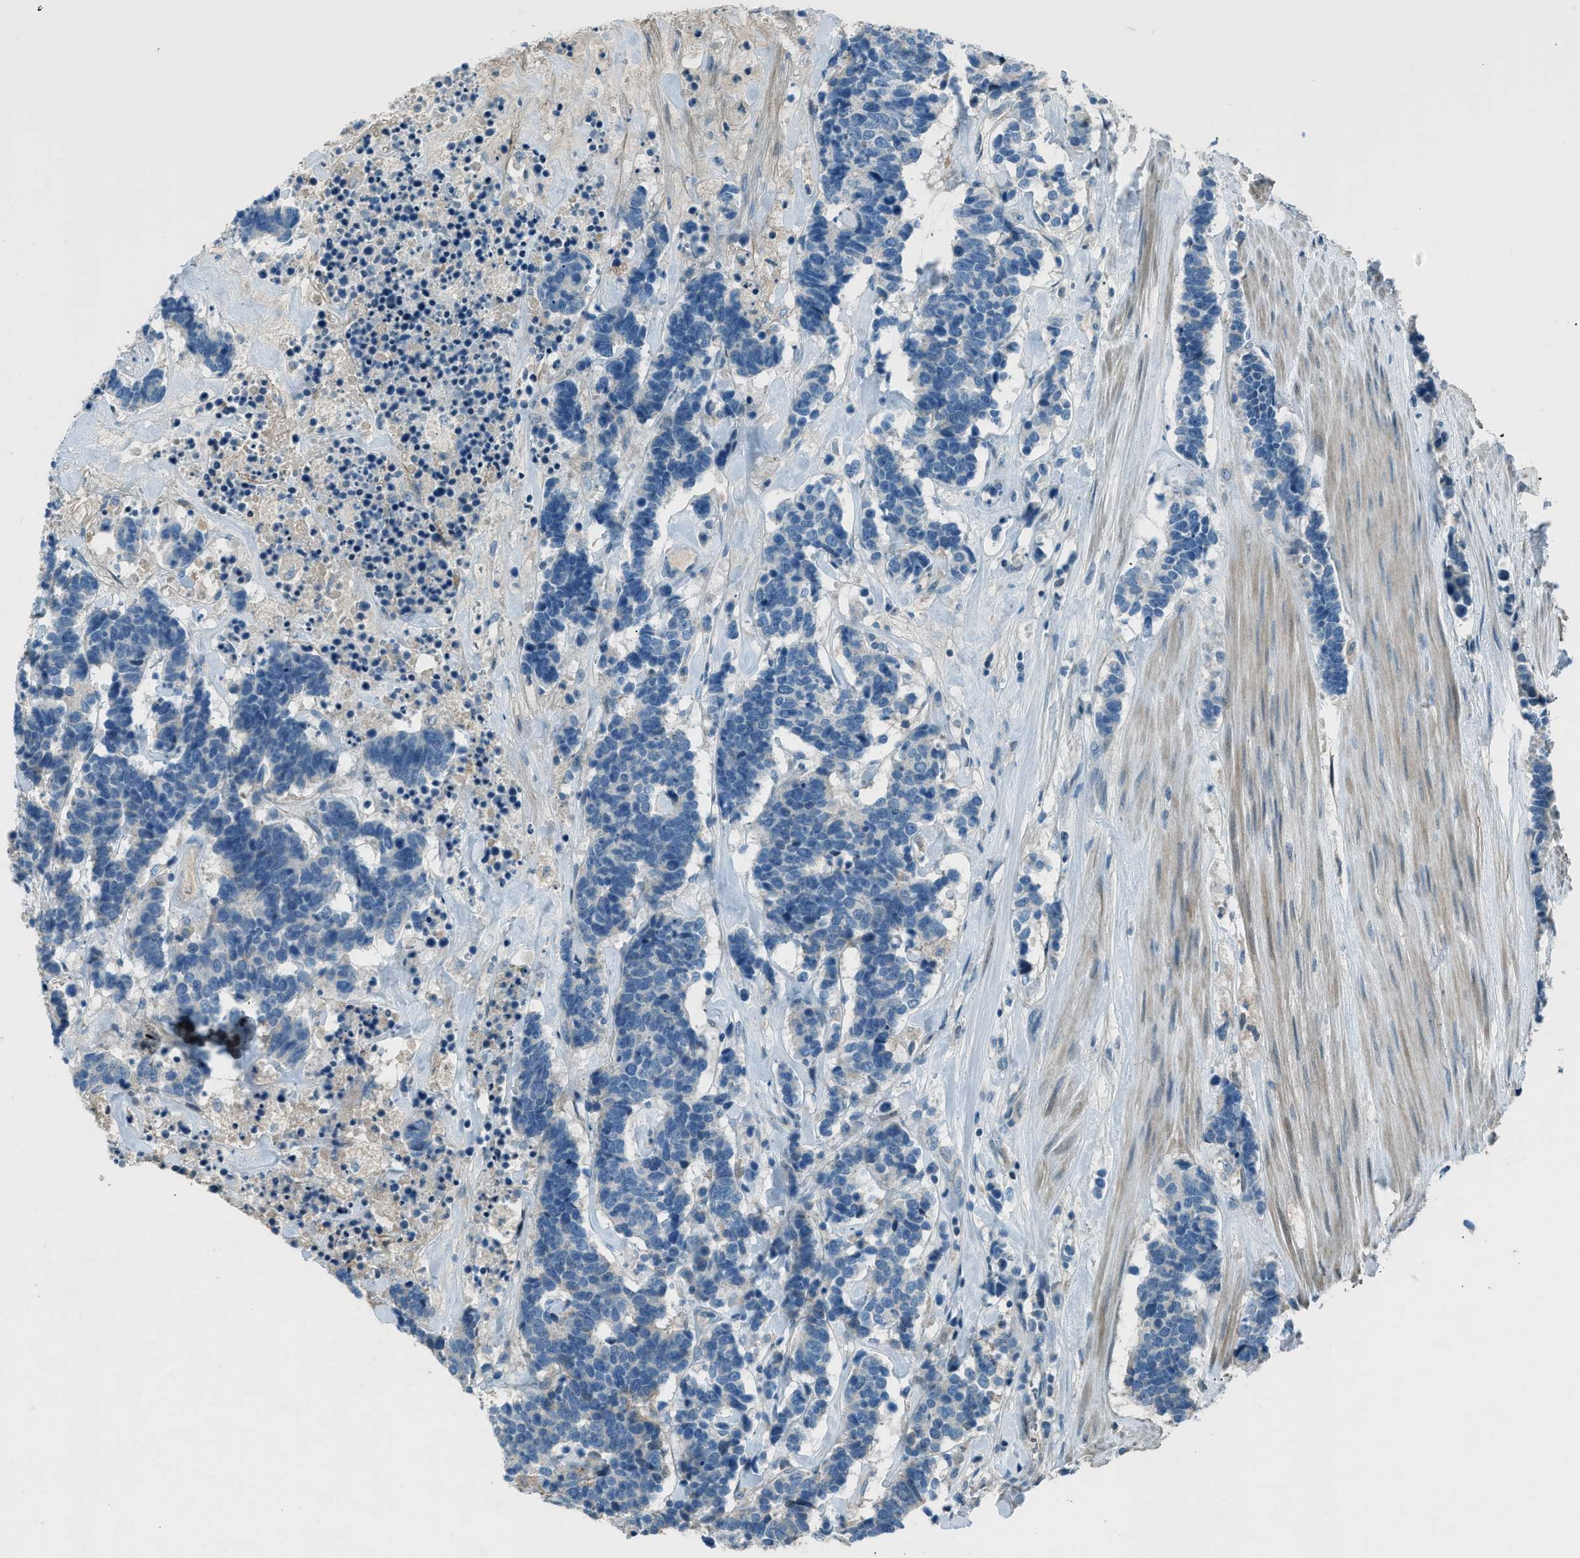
{"staining": {"intensity": "negative", "quantity": "none", "location": "none"}, "tissue": "carcinoid", "cell_type": "Tumor cells", "image_type": "cancer", "snomed": [{"axis": "morphology", "description": "Carcinoma, NOS"}, {"axis": "morphology", "description": "Carcinoid, malignant, NOS"}, {"axis": "topography", "description": "Urinary bladder"}], "caption": "DAB immunohistochemical staining of human carcinoma displays no significant positivity in tumor cells.", "gene": "FBLN2", "patient": {"sex": "male", "age": 57}}